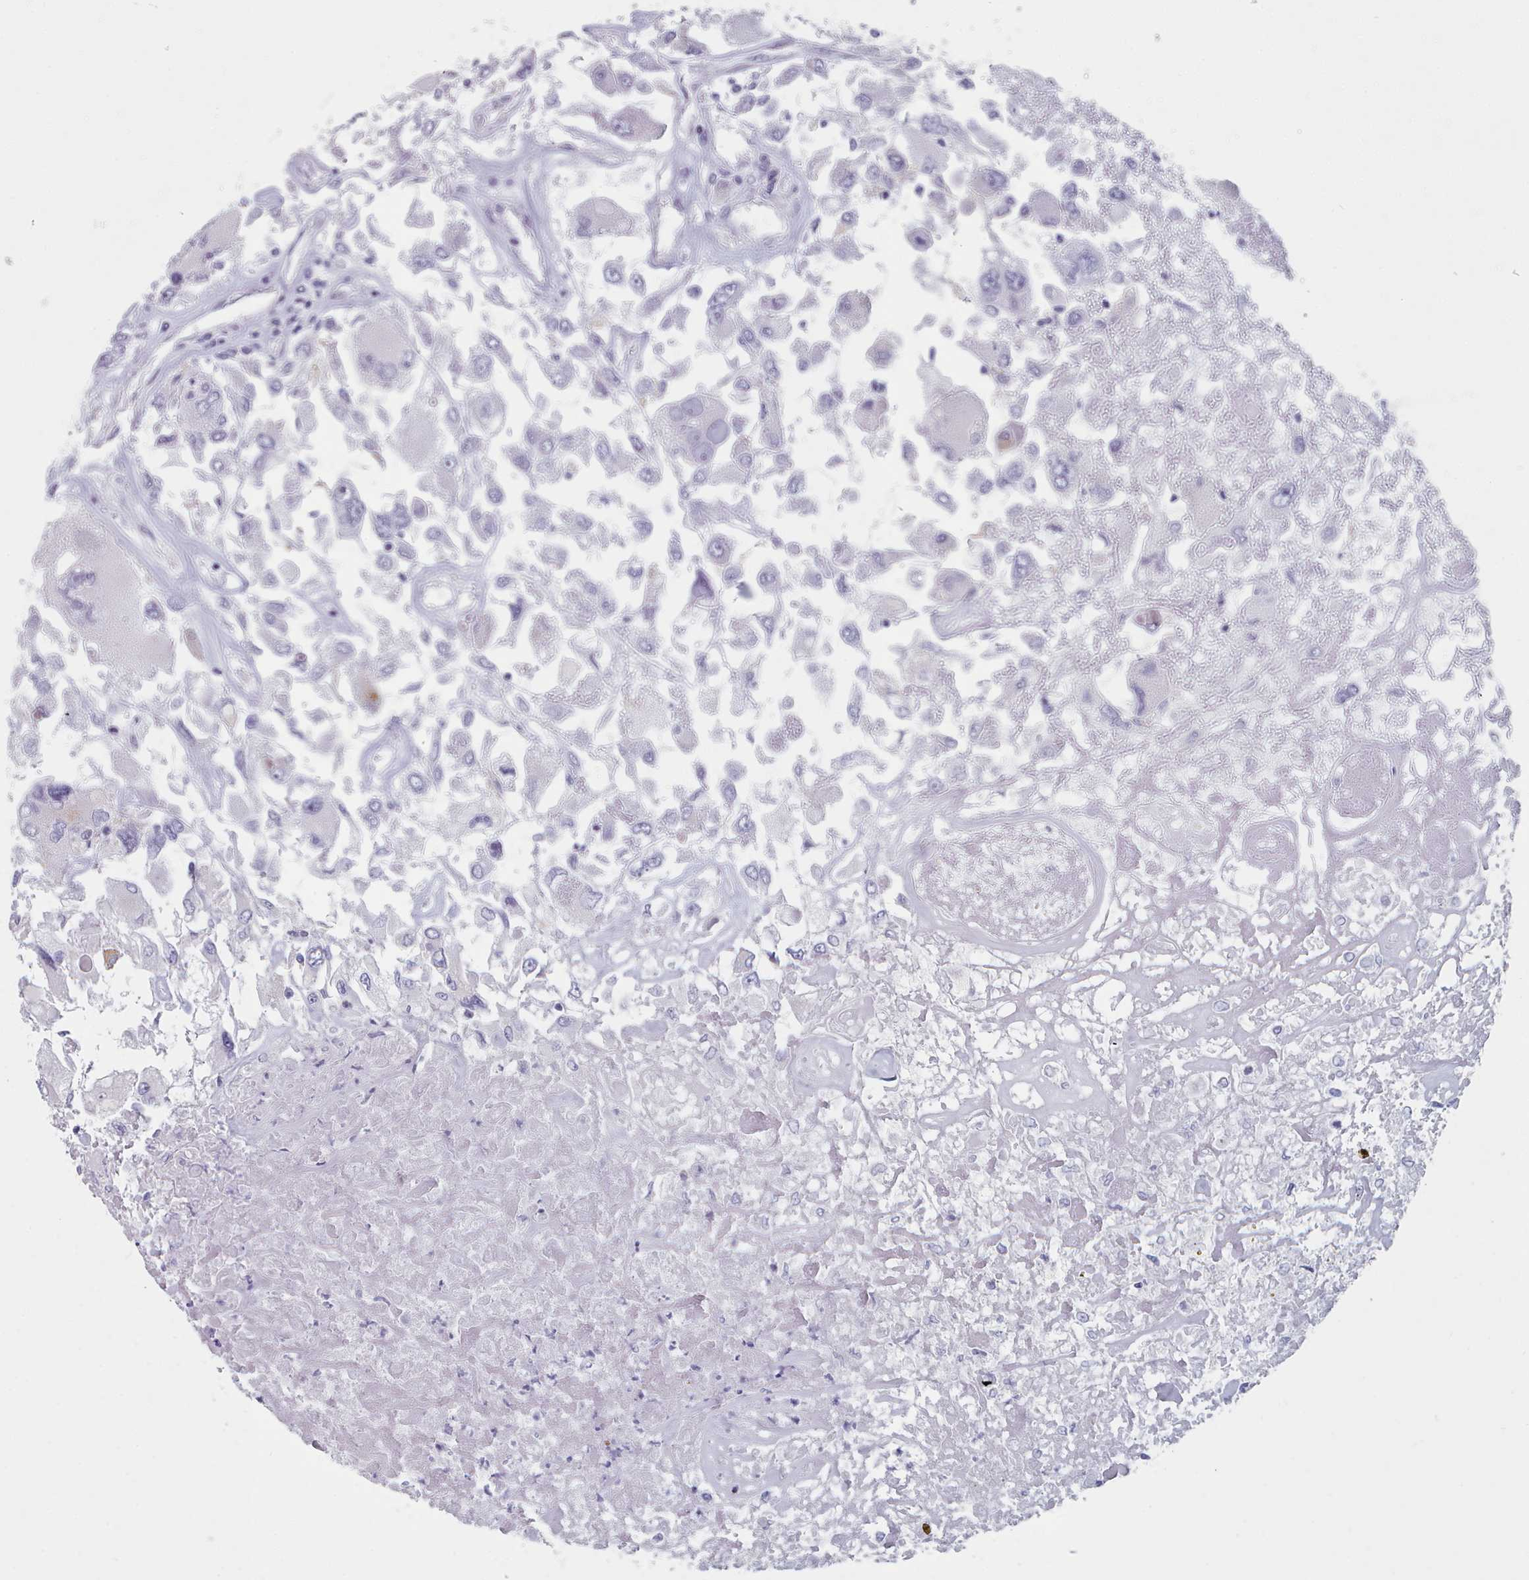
{"staining": {"intensity": "negative", "quantity": "none", "location": "none"}, "tissue": "renal cancer", "cell_type": "Tumor cells", "image_type": "cancer", "snomed": [{"axis": "morphology", "description": "Adenocarcinoma, NOS"}, {"axis": "topography", "description": "Kidney"}], "caption": "Photomicrograph shows no protein staining in tumor cells of renal cancer (adenocarcinoma) tissue.", "gene": "FAM170B", "patient": {"sex": "female", "age": 52}}